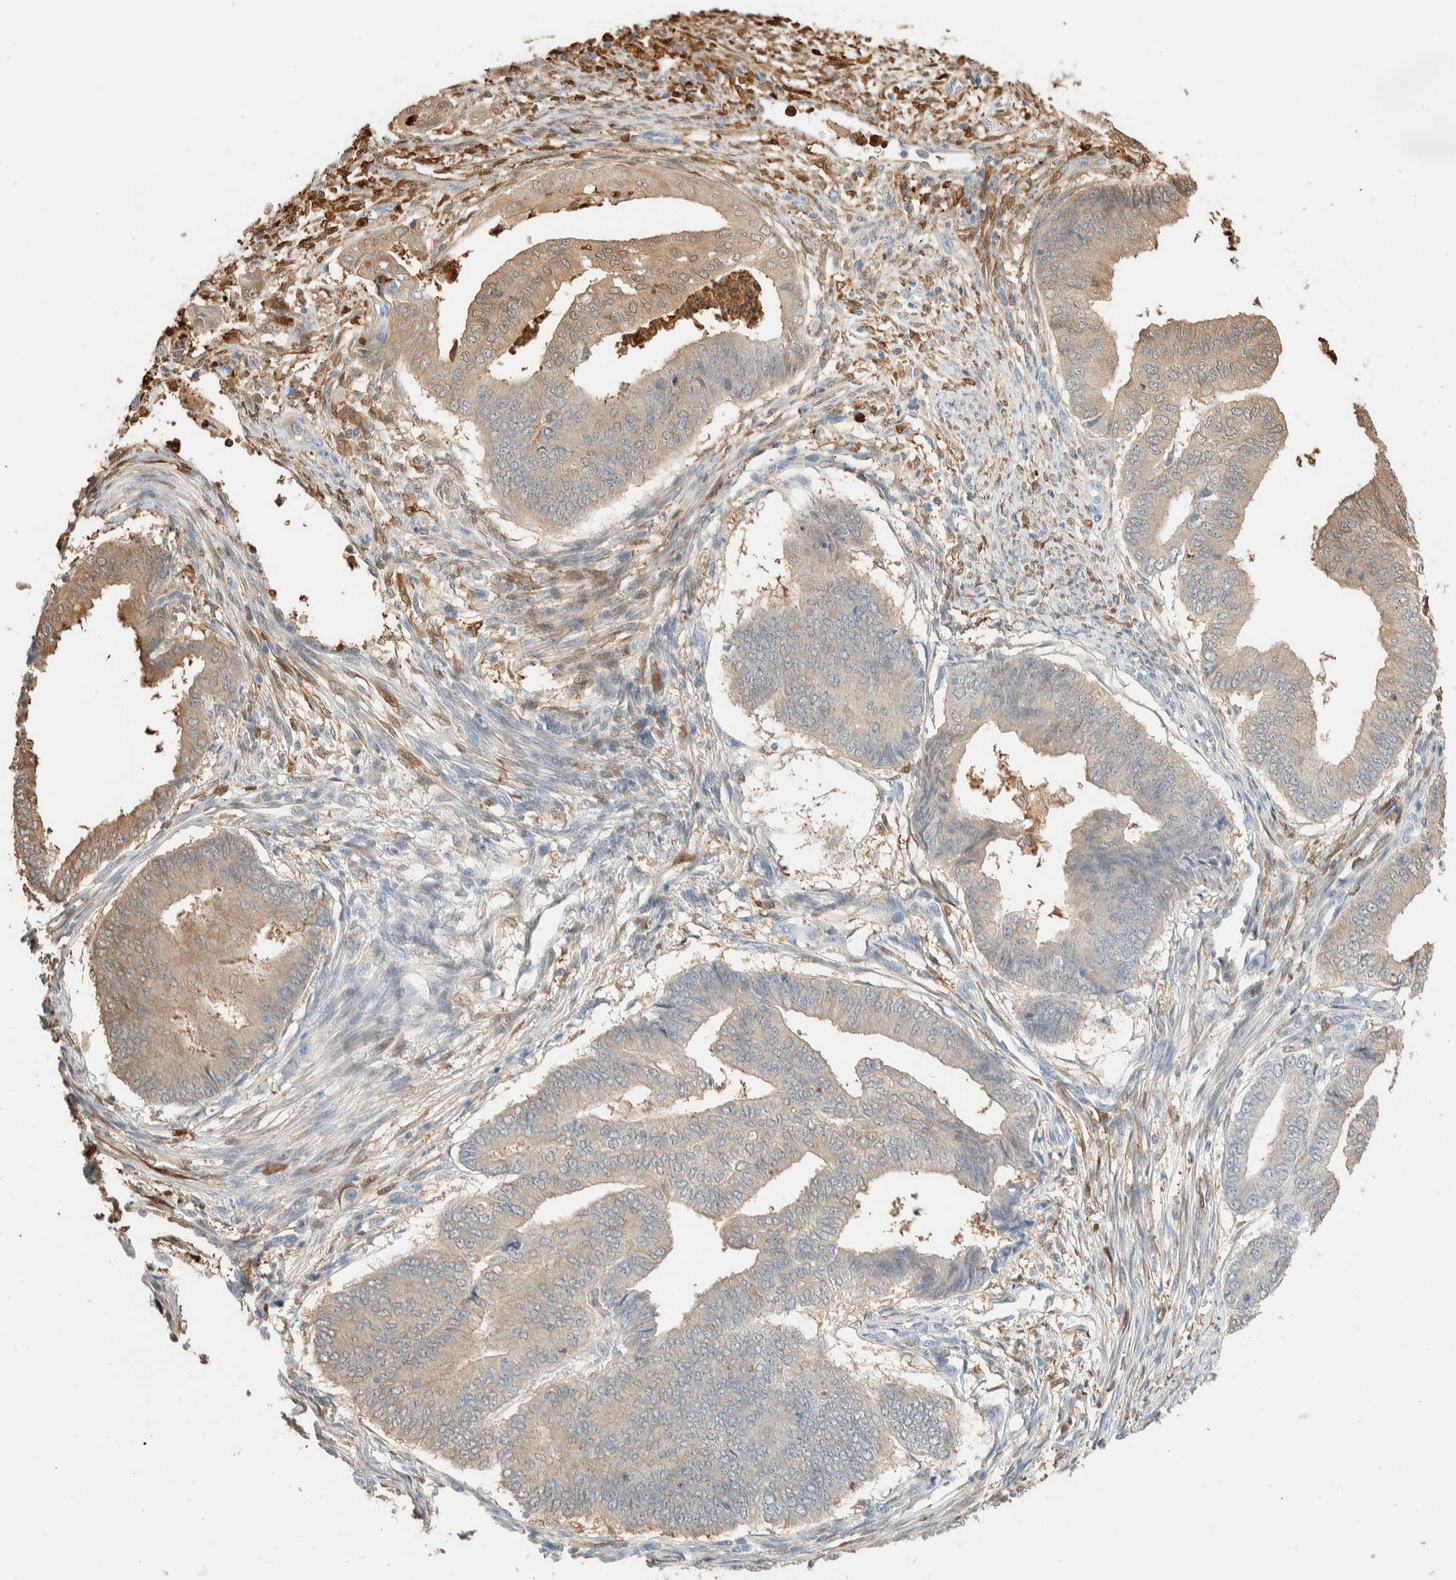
{"staining": {"intensity": "weak", "quantity": "25%-75%", "location": "cytoplasmic/membranous"}, "tissue": "endometrial cancer", "cell_type": "Tumor cells", "image_type": "cancer", "snomed": [{"axis": "morphology", "description": "Polyp, NOS"}, {"axis": "morphology", "description": "Adenocarcinoma, NOS"}, {"axis": "morphology", "description": "Adenoma, NOS"}, {"axis": "topography", "description": "Endometrium"}], "caption": "Protein staining by immunohistochemistry (IHC) demonstrates weak cytoplasmic/membranous positivity in approximately 25%-75% of tumor cells in endometrial cancer. The staining was performed using DAB, with brown indicating positive protein expression. Nuclei are stained blue with hematoxylin.", "gene": "SETD4", "patient": {"sex": "female", "age": 79}}